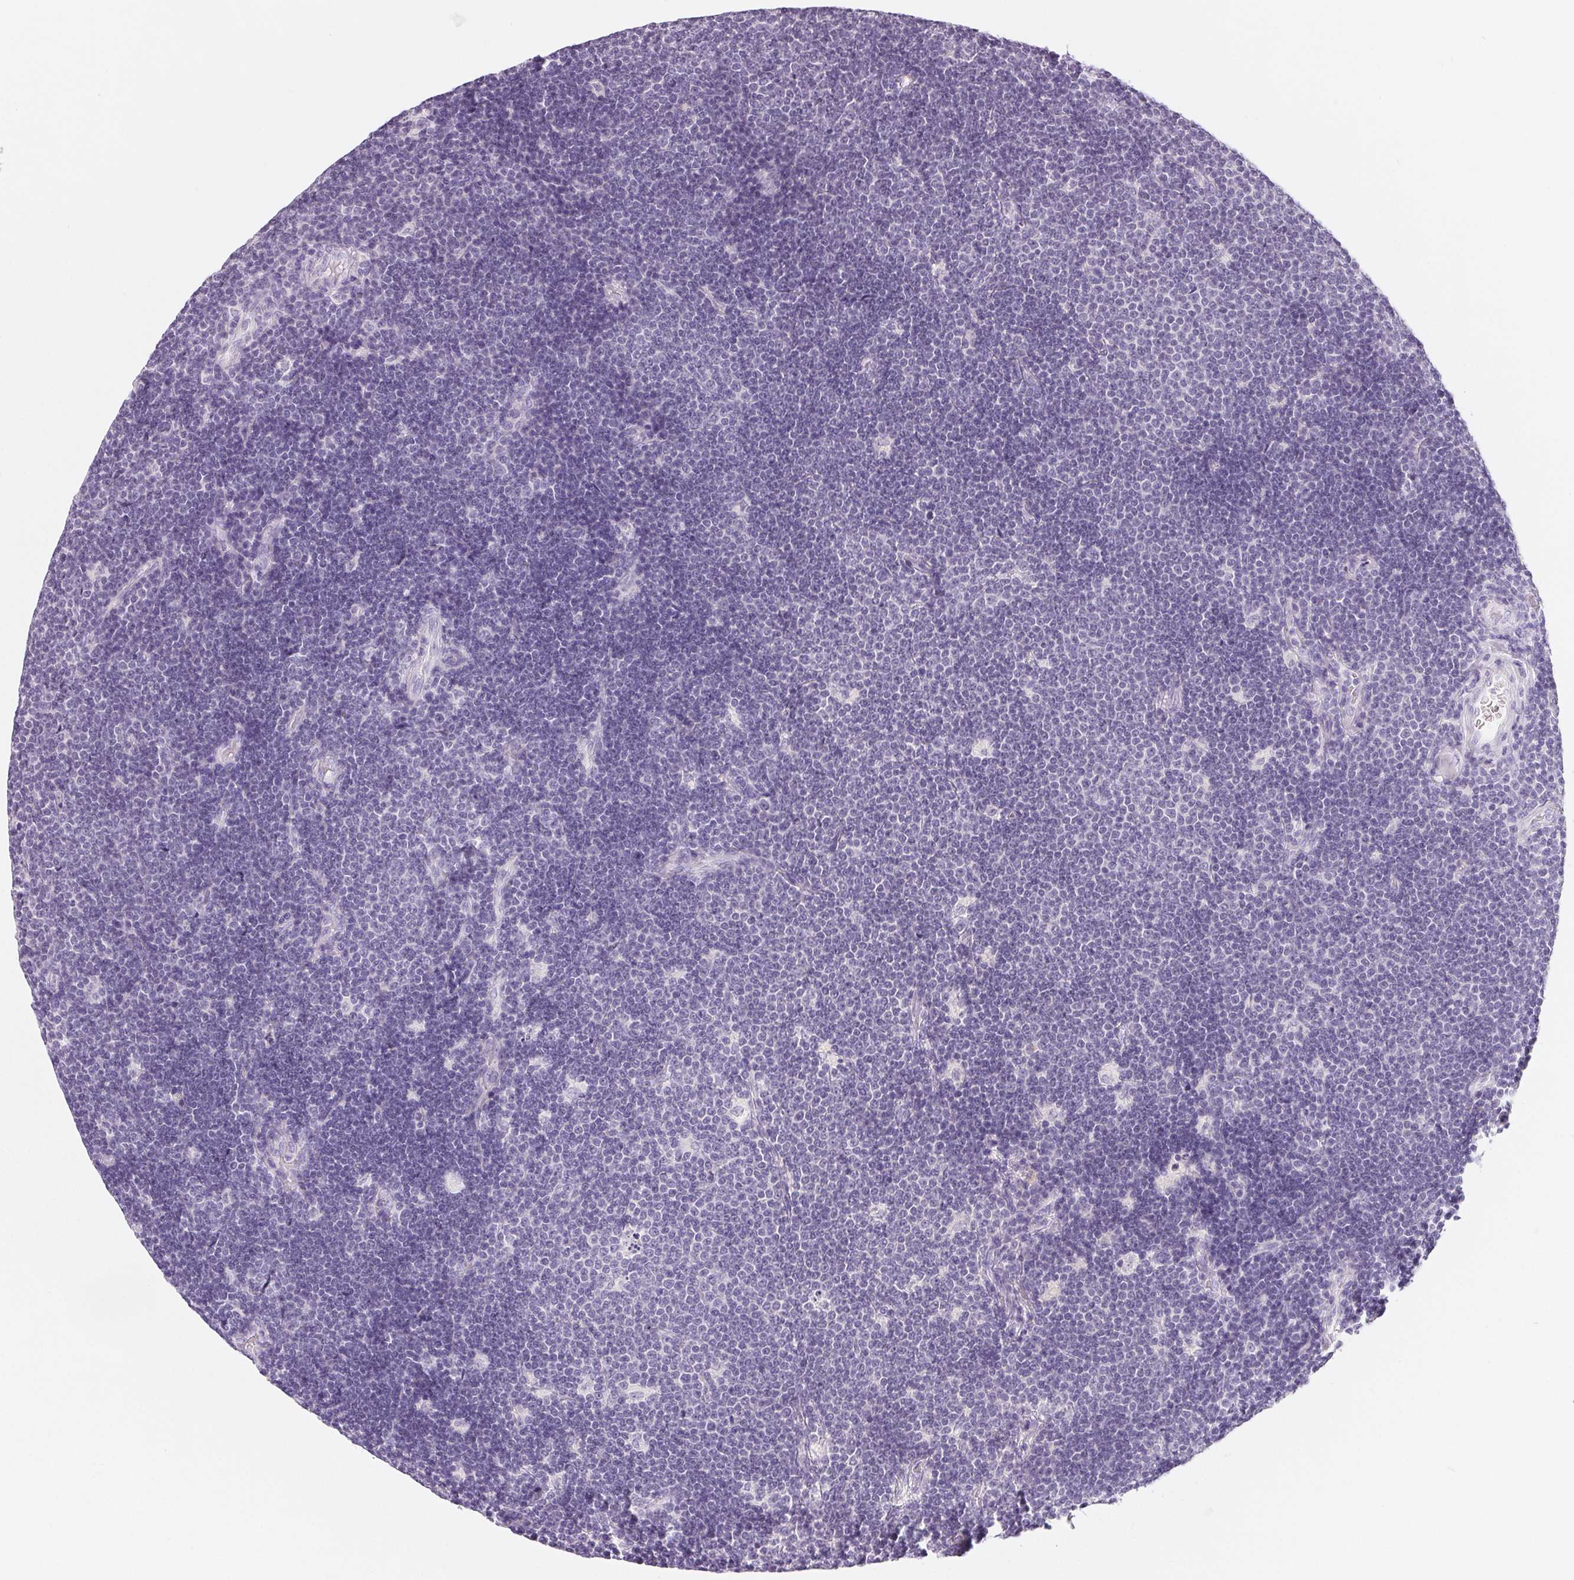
{"staining": {"intensity": "negative", "quantity": "none", "location": "none"}, "tissue": "lymphoma", "cell_type": "Tumor cells", "image_type": "cancer", "snomed": [{"axis": "morphology", "description": "Malignant lymphoma, non-Hodgkin's type, Low grade"}, {"axis": "topography", "description": "Brain"}], "caption": "Tumor cells are negative for brown protein staining in lymphoma. (Brightfield microscopy of DAB immunohistochemistry at high magnification).", "gene": "SPACA5B", "patient": {"sex": "female", "age": 66}}